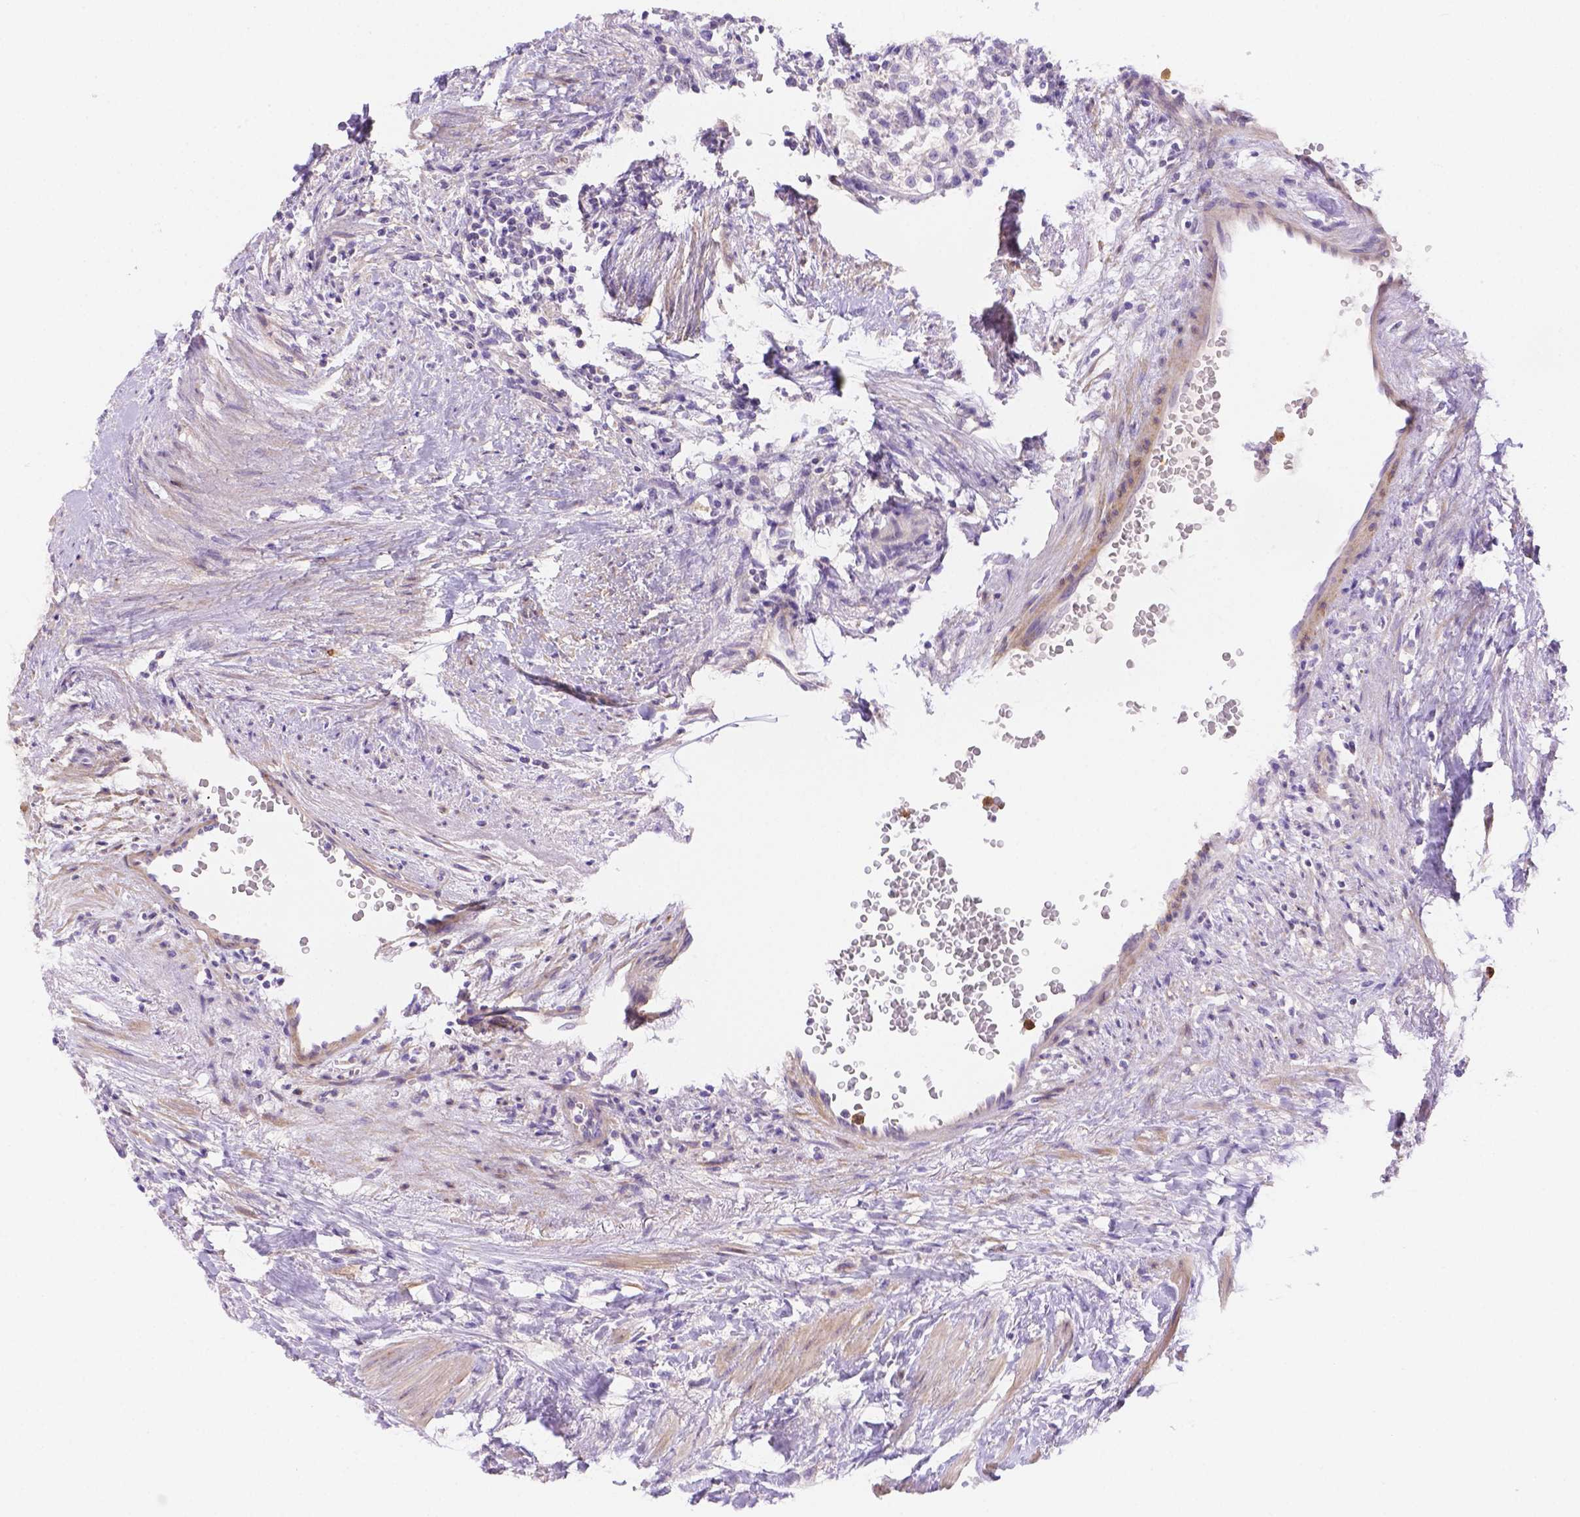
{"staining": {"intensity": "negative", "quantity": "none", "location": "none"}, "tissue": "renal cancer", "cell_type": "Tumor cells", "image_type": "cancer", "snomed": [{"axis": "morphology", "description": "Adenocarcinoma, NOS"}, {"axis": "topography", "description": "Kidney"}], "caption": "Immunohistochemistry (IHC) photomicrograph of neoplastic tissue: human renal cancer stained with DAB reveals no significant protein positivity in tumor cells.", "gene": "NXPE2", "patient": {"sex": "female", "age": 74}}